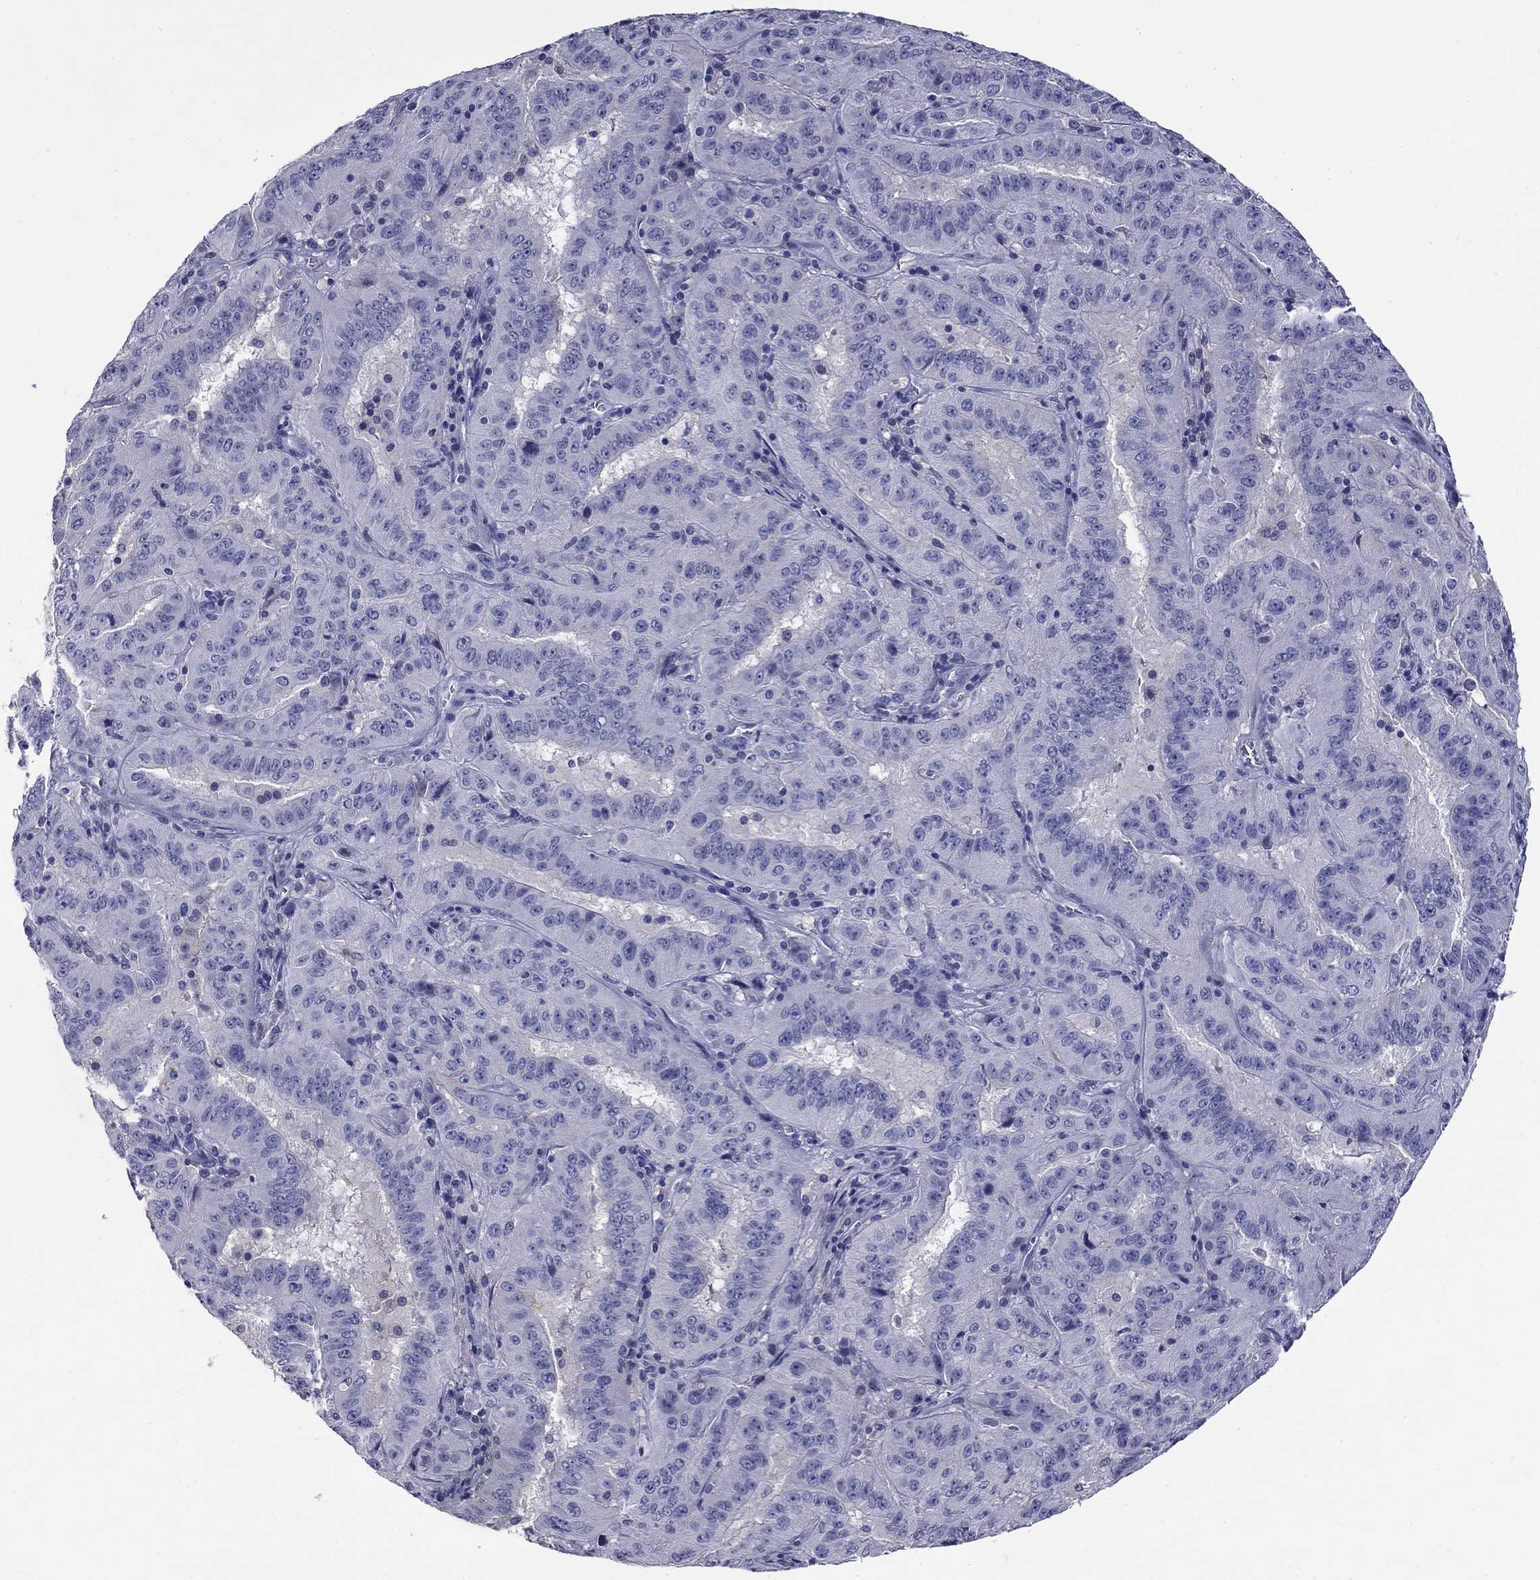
{"staining": {"intensity": "negative", "quantity": "none", "location": "none"}, "tissue": "pancreatic cancer", "cell_type": "Tumor cells", "image_type": "cancer", "snomed": [{"axis": "morphology", "description": "Adenocarcinoma, NOS"}, {"axis": "topography", "description": "Pancreas"}], "caption": "Immunohistochemistry (IHC) of adenocarcinoma (pancreatic) demonstrates no expression in tumor cells.", "gene": "CFAP119", "patient": {"sex": "male", "age": 63}}